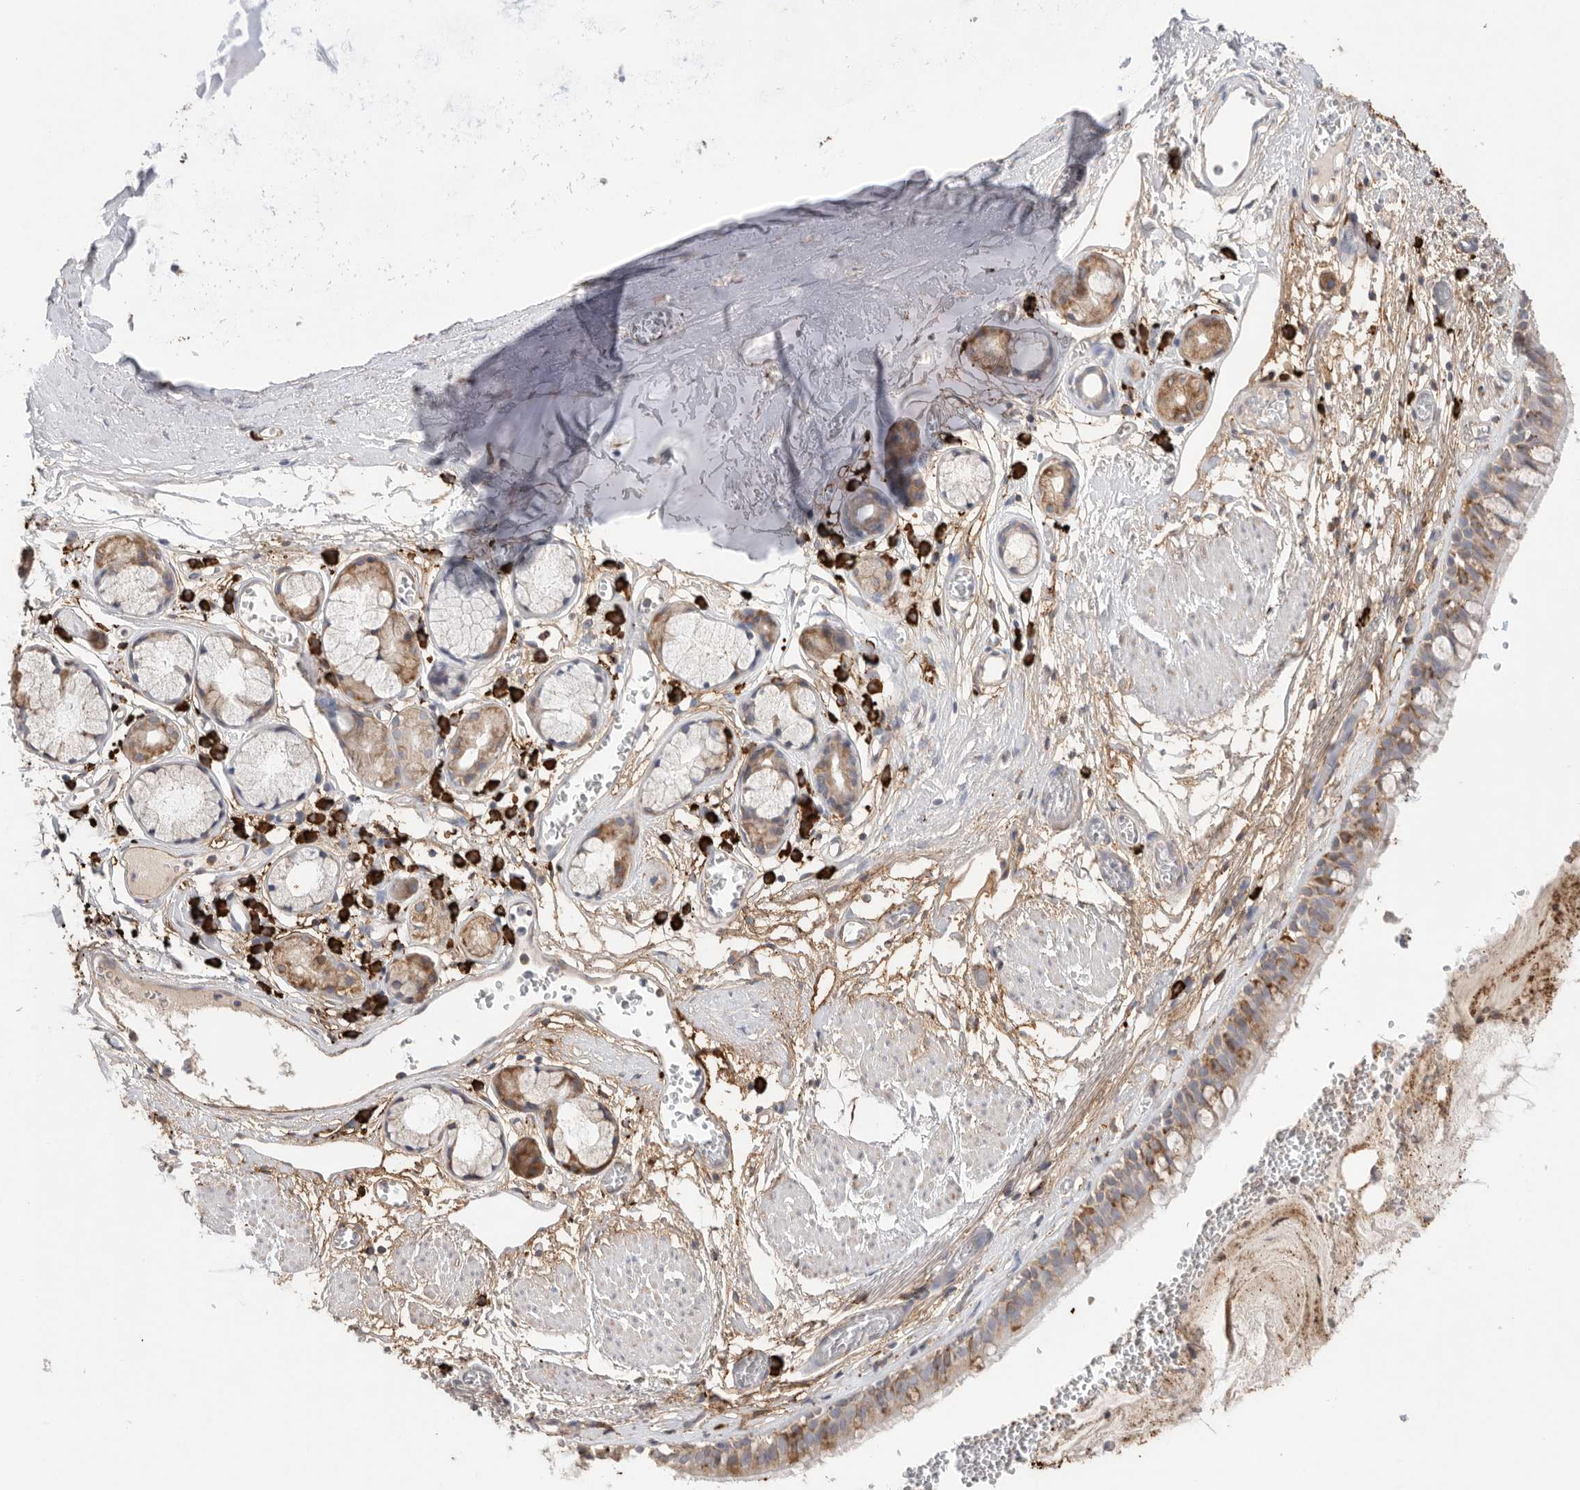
{"staining": {"intensity": "moderate", "quantity": "25%-75%", "location": "cytoplasmic/membranous"}, "tissue": "bronchus", "cell_type": "Respiratory epithelial cells", "image_type": "normal", "snomed": [{"axis": "morphology", "description": "Normal tissue, NOS"}, {"axis": "topography", "description": "Bronchus"}, {"axis": "topography", "description": "Lung"}], "caption": "Bronchus was stained to show a protein in brown. There is medium levels of moderate cytoplasmic/membranous staining in about 25%-75% of respiratory epithelial cells. The staining was performed using DAB to visualize the protein expression in brown, while the nuclei were stained in blue with hematoxylin (Magnification: 20x).", "gene": "BLOC1S5", "patient": {"sex": "male", "age": 56}}